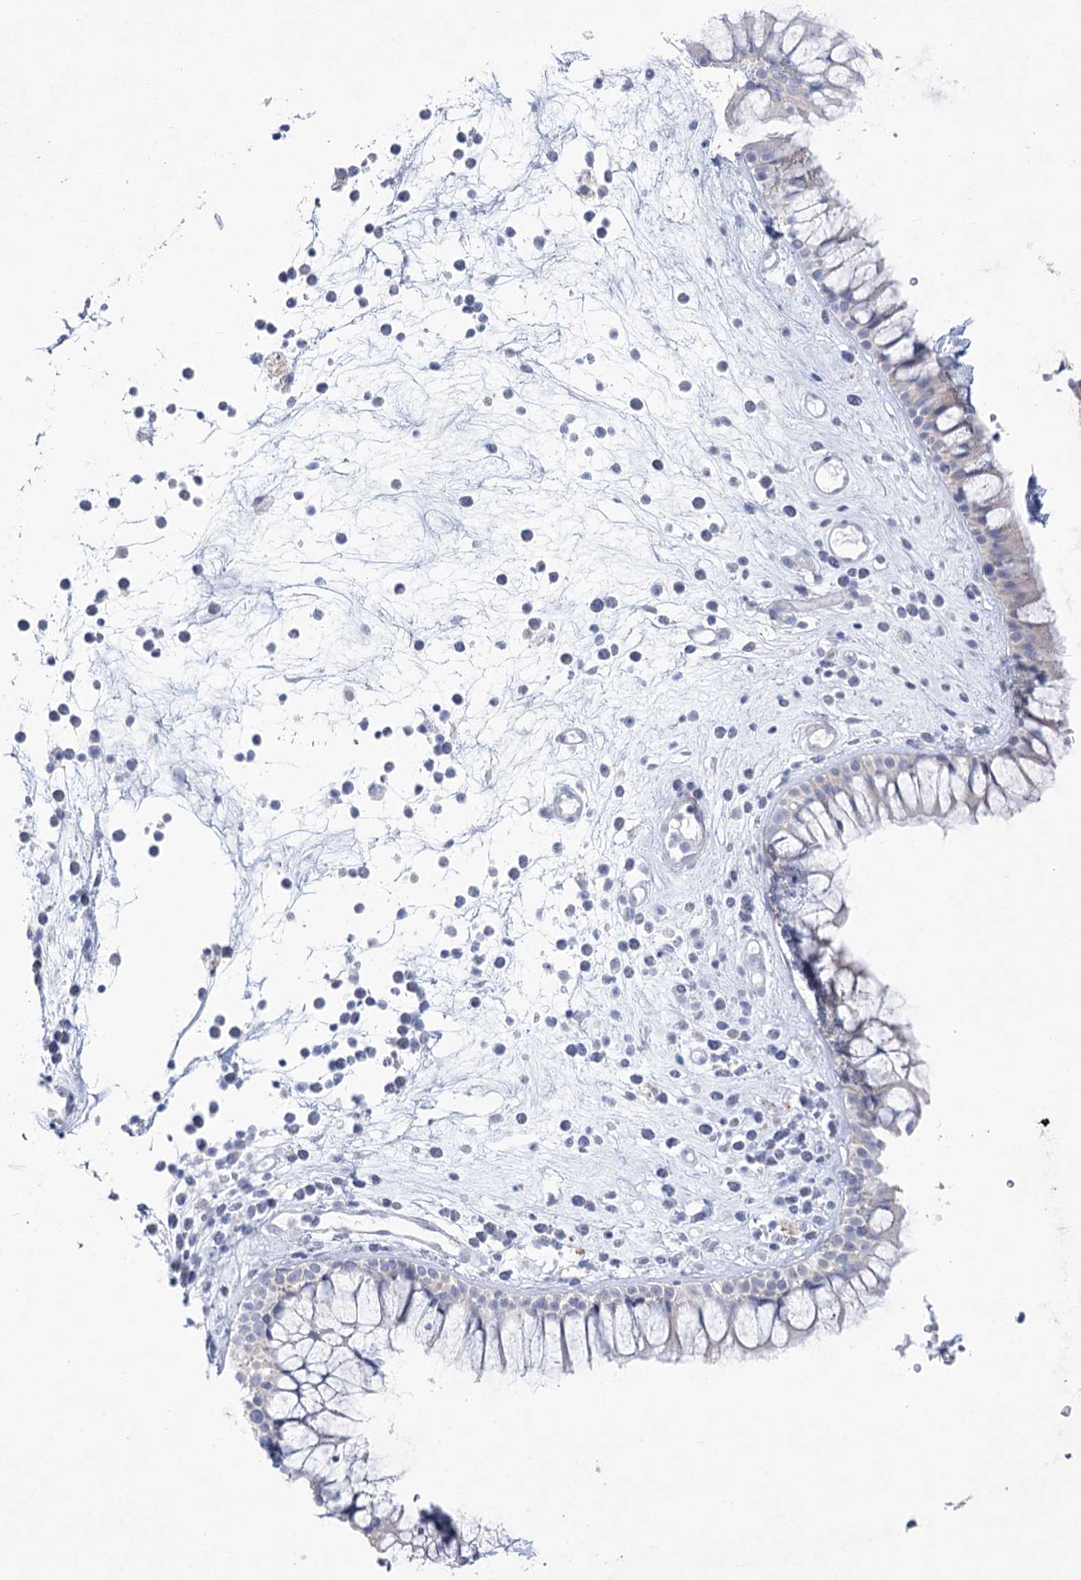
{"staining": {"intensity": "negative", "quantity": "none", "location": "none"}, "tissue": "nasopharynx", "cell_type": "Respiratory epithelial cells", "image_type": "normal", "snomed": [{"axis": "morphology", "description": "Normal tissue, NOS"}, {"axis": "morphology", "description": "Inflammation, NOS"}, {"axis": "topography", "description": "Nasopharynx"}], "caption": "An IHC histopathology image of normal nasopharynx is shown. There is no staining in respiratory epithelial cells of nasopharynx. The staining was performed using DAB to visualize the protein expression in brown, while the nuclei were stained in blue with hematoxylin (Magnification: 20x).", "gene": "CCDC88A", "patient": {"sex": "male", "age": 29}}